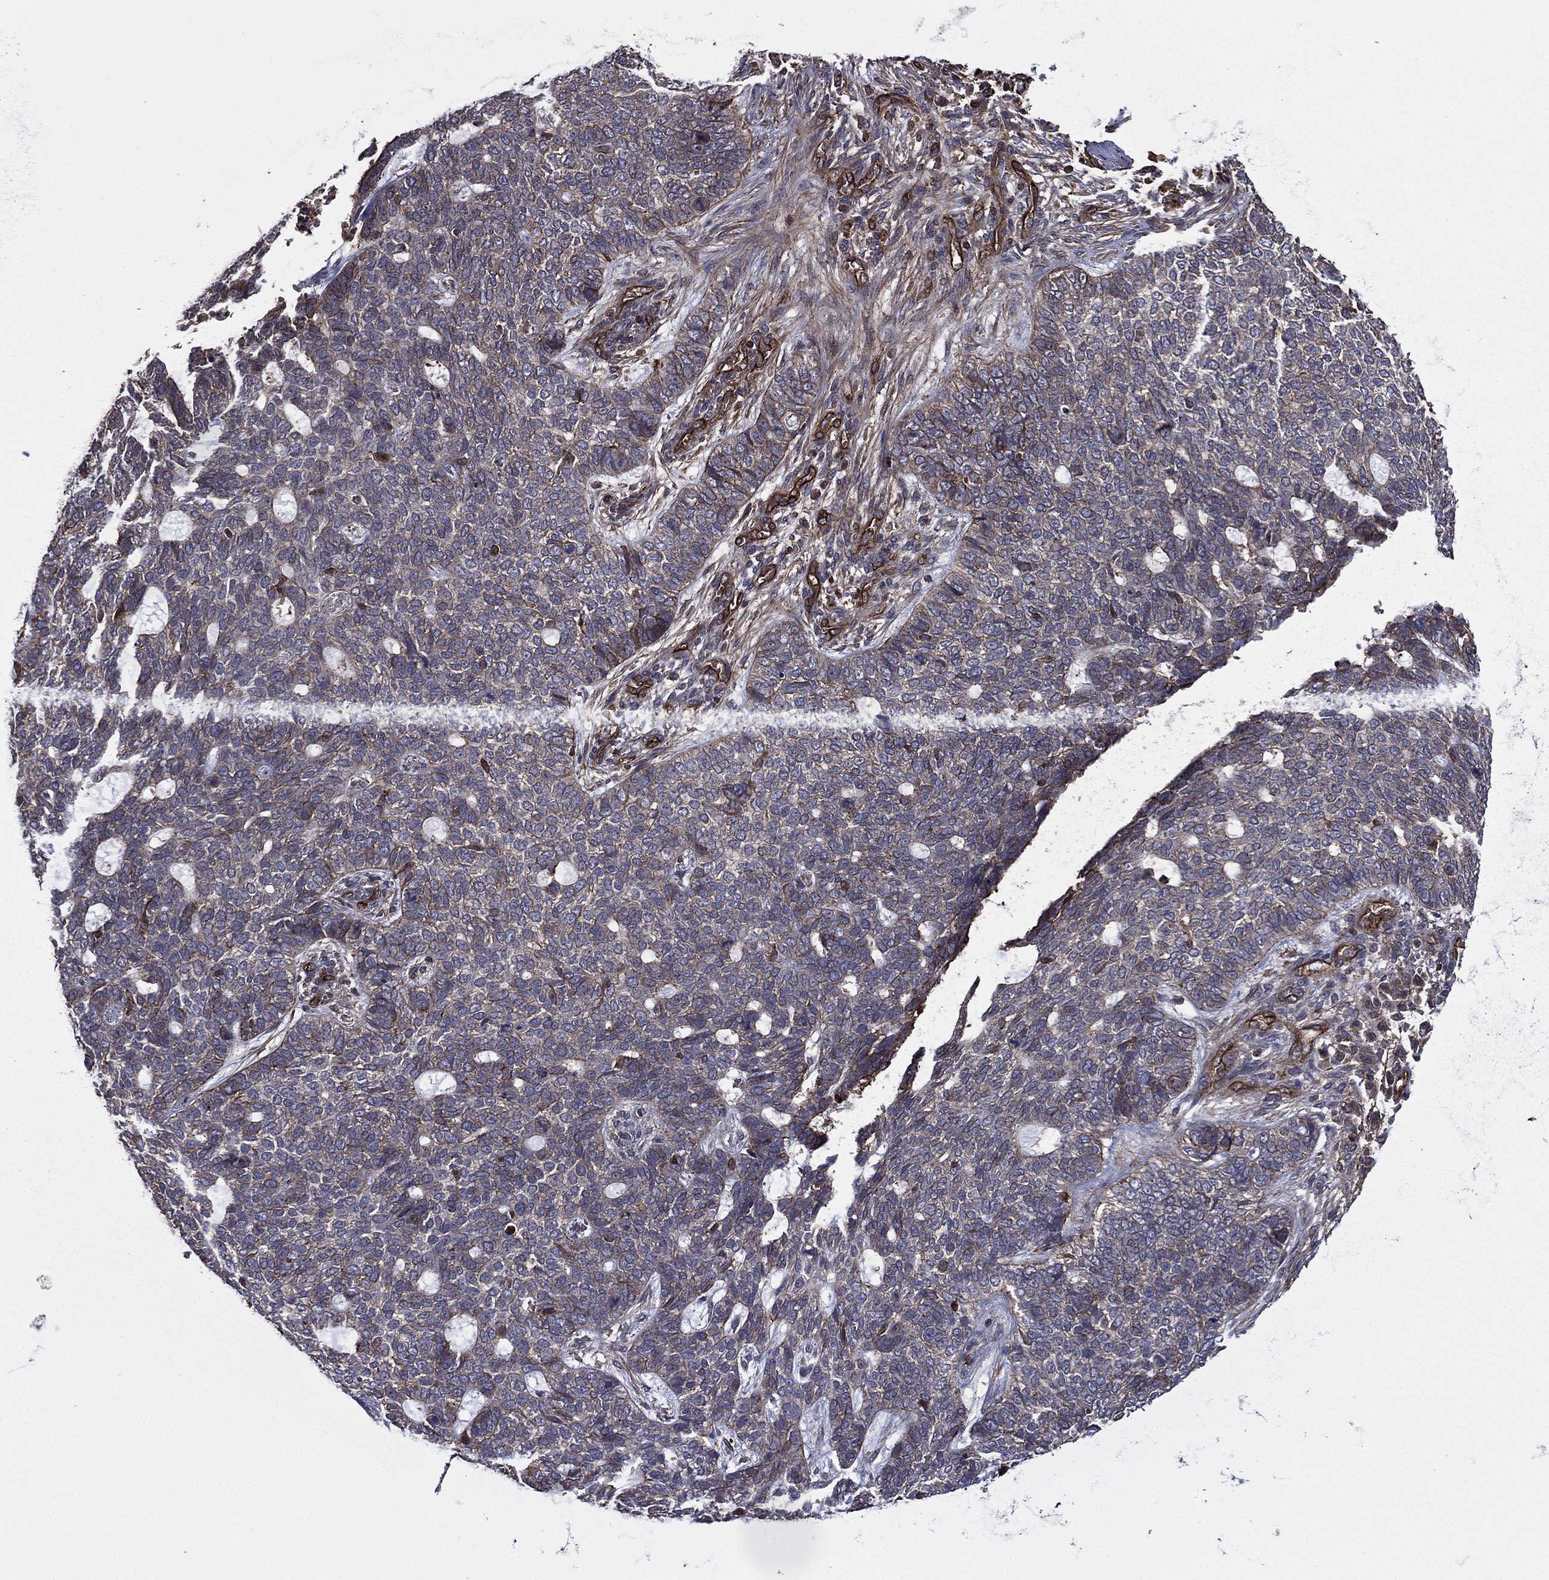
{"staining": {"intensity": "weak", "quantity": "<25%", "location": "cytoplasmic/membranous"}, "tissue": "skin cancer", "cell_type": "Tumor cells", "image_type": "cancer", "snomed": [{"axis": "morphology", "description": "Basal cell carcinoma"}, {"axis": "topography", "description": "Skin"}], "caption": "IHC photomicrograph of human skin cancer stained for a protein (brown), which reveals no positivity in tumor cells.", "gene": "PLPP3", "patient": {"sex": "female", "age": 69}}